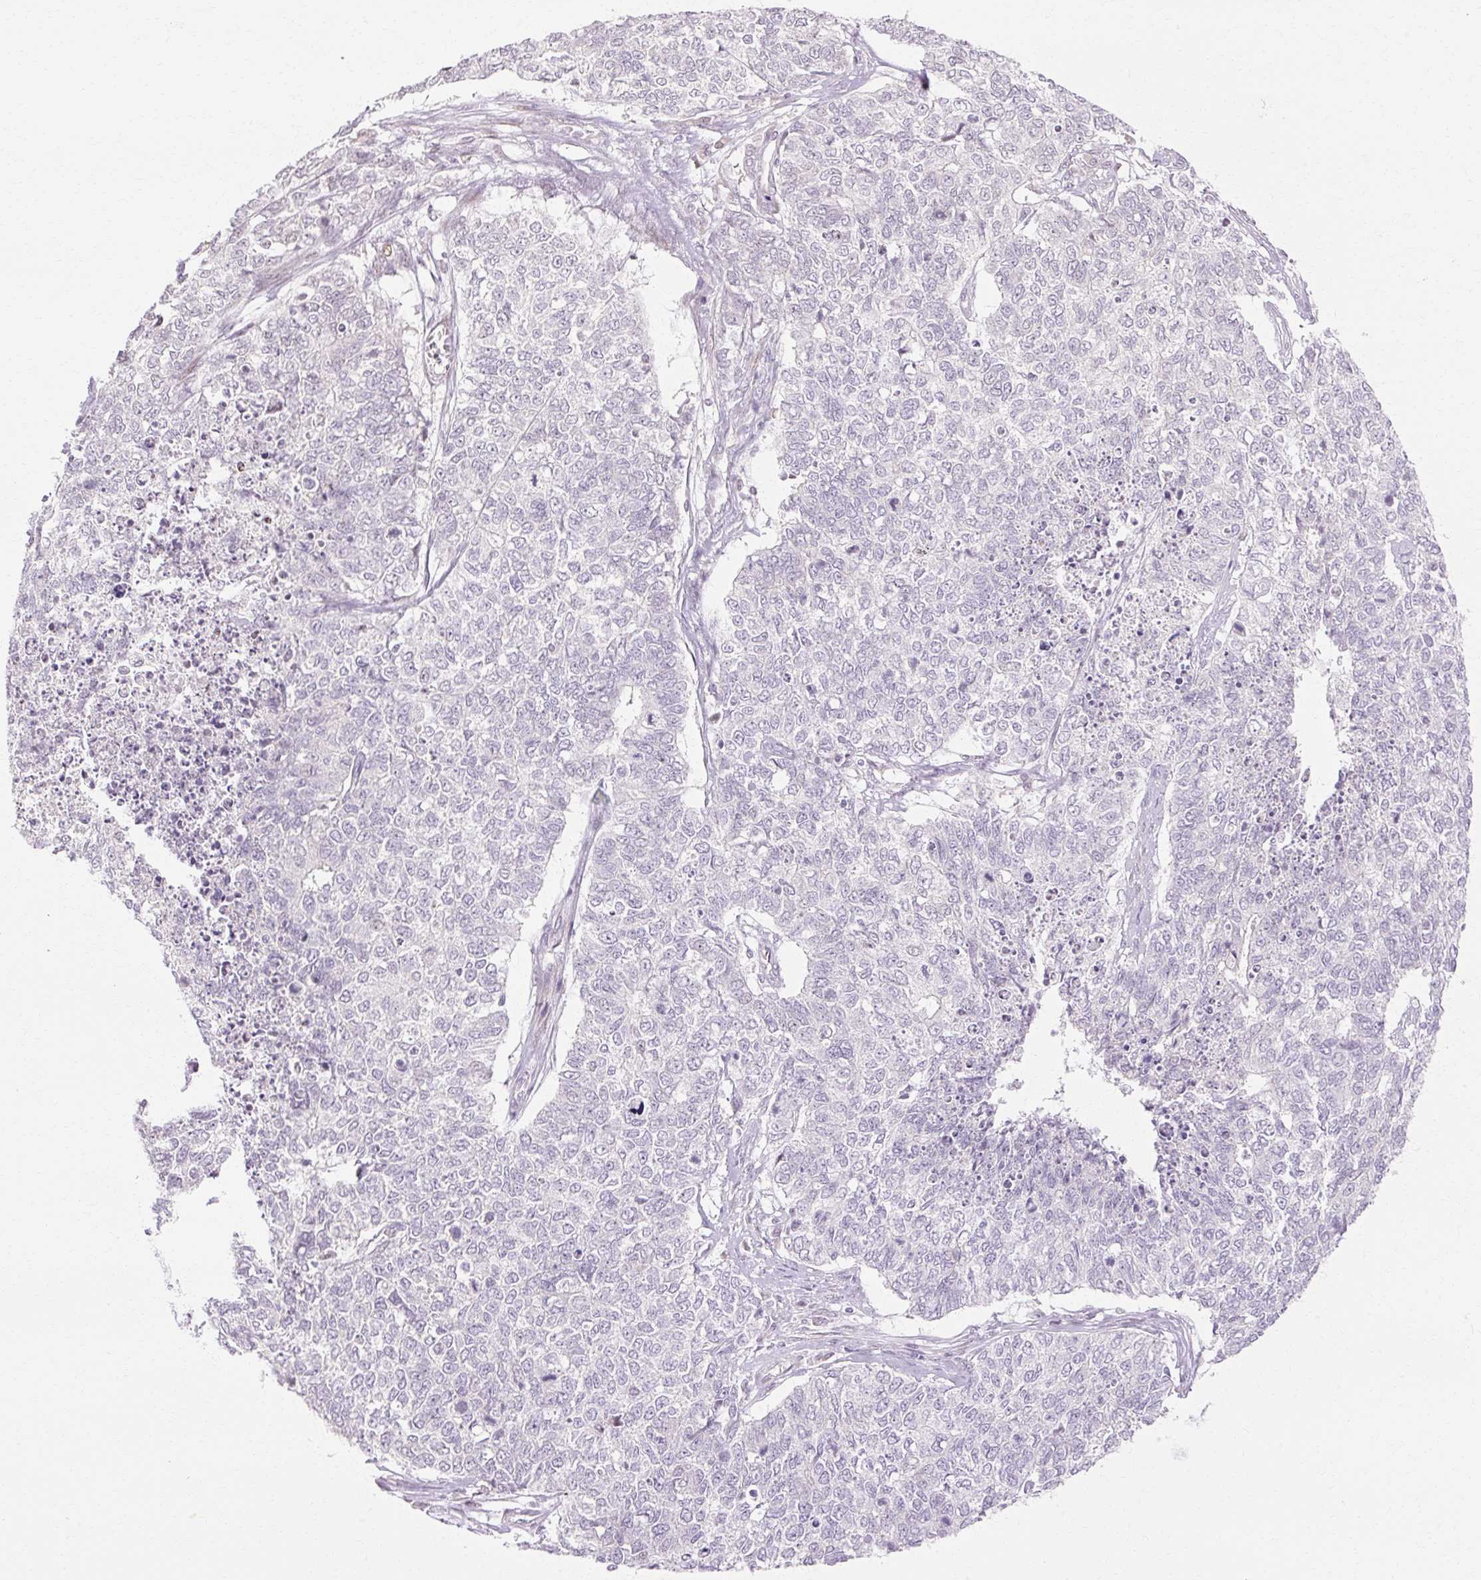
{"staining": {"intensity": "negative", "quantity": "none", "location": "none"}, "tissue": "cervical cancer", "cell_type": "Tumor cells", "image_type": "cancer", "snomed": [{"axis": "morphology", "description": "Squamous cell carcinoma, NOS"}, {"axis": "topography", "description": "Cervix"}], "caption": "IHC histopathology image of neoplastic tissue: human cervical cancer stained with DAB exhibits no significant protein staining in tumor cells. (Immunohistochemistry (ihc), brightfield microscopy, high magnification).", "gene": "C3orf49", "patient": {"sex": "female", "age": 63}}